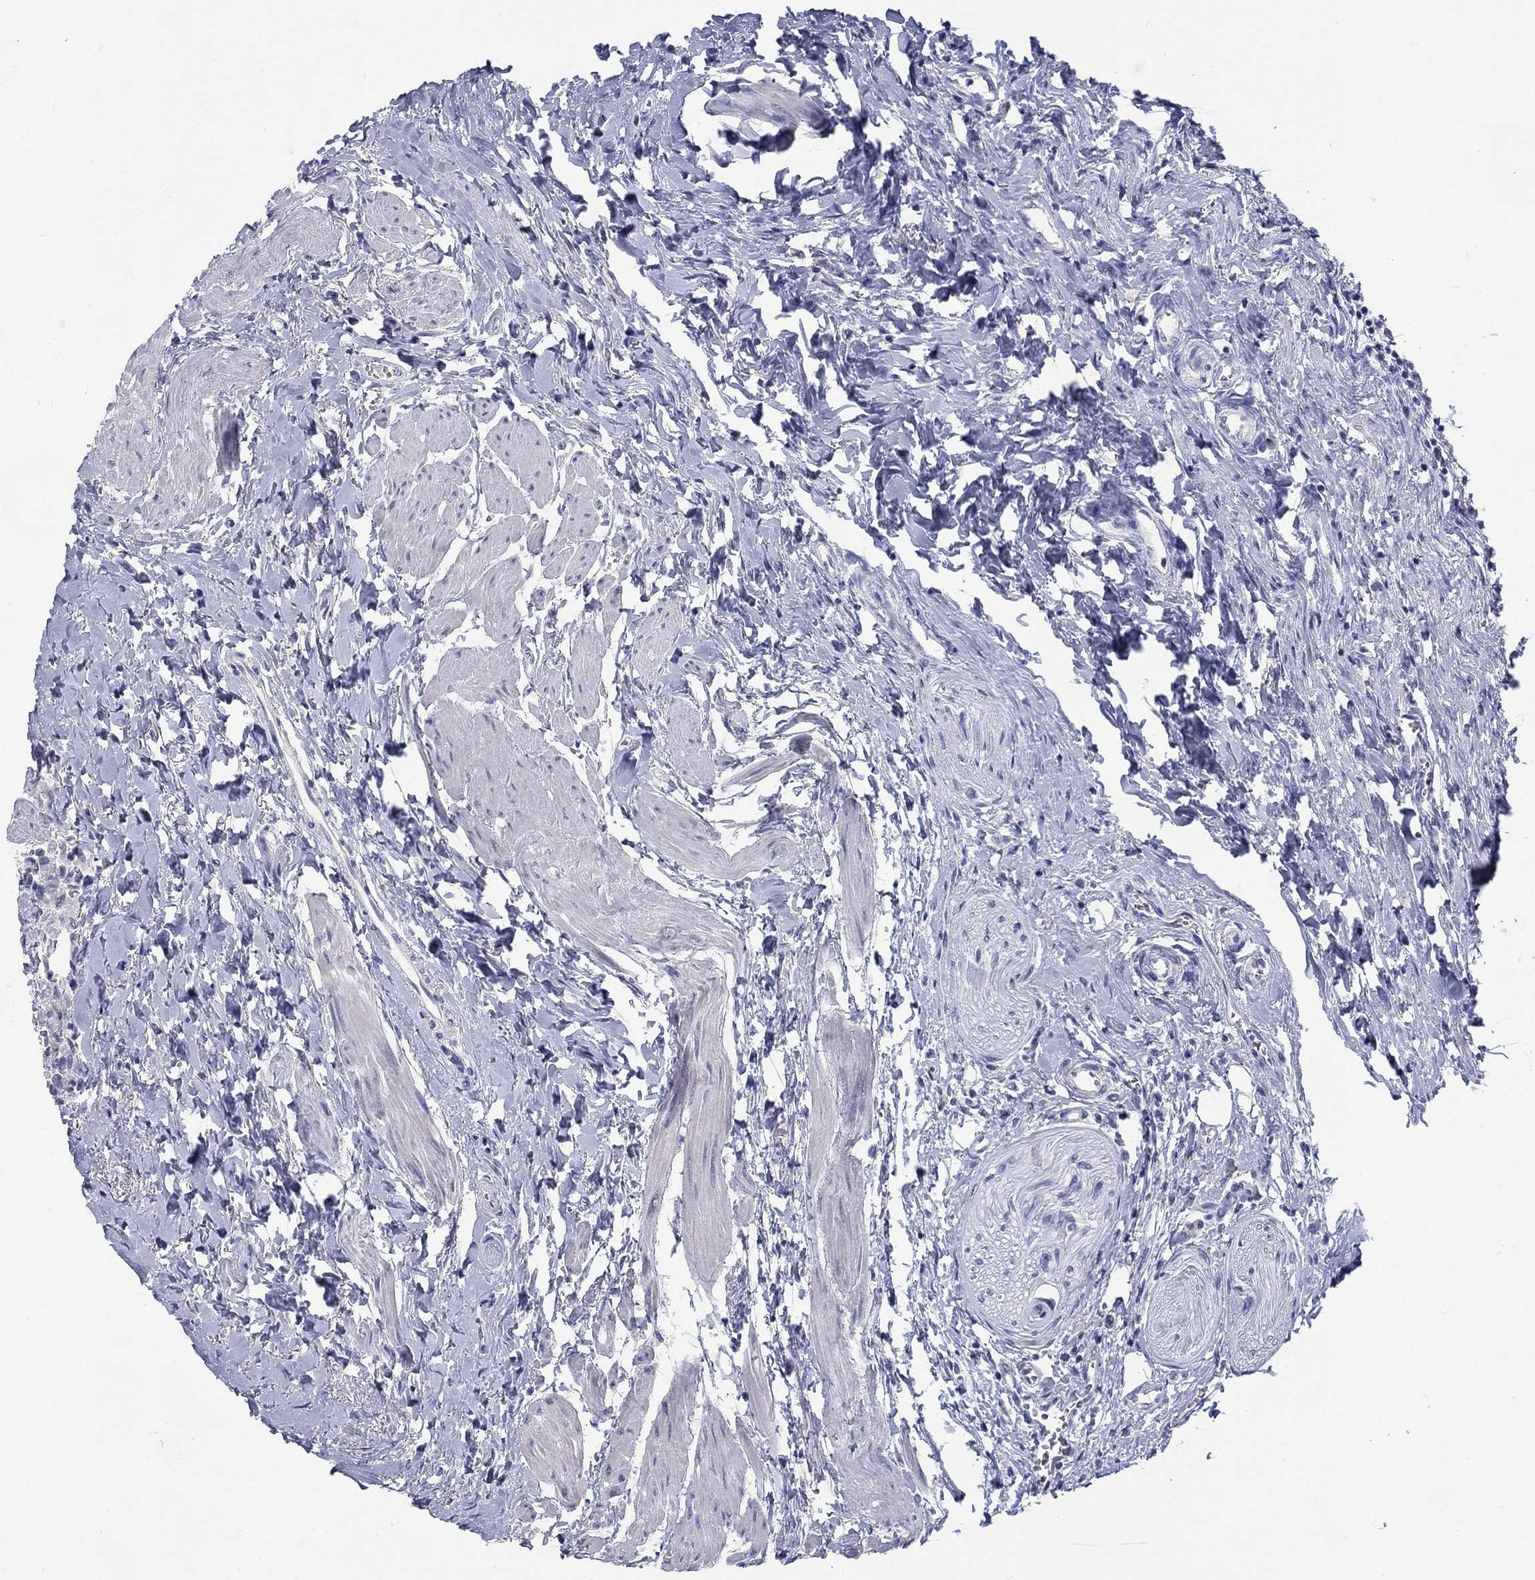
{"staining": {"intensity": "negative", "quantity": "none", "location": "none"}, "tissue": "urothelial cancer", "cell_type": "Tumor cells", "image_type": "cancer", "snomed": [{"axis": "morphology", "description": "Urothelial carcinoma, Low grade"}, {"axis": "topography", "description": "Urinary bladder"}], "caption": "The micrograph displays no staining of tumor cells in low-grade urothelial carcinoma.", "gene": "ELAVL4", "patient": {"sex": "male", "age": 78}}